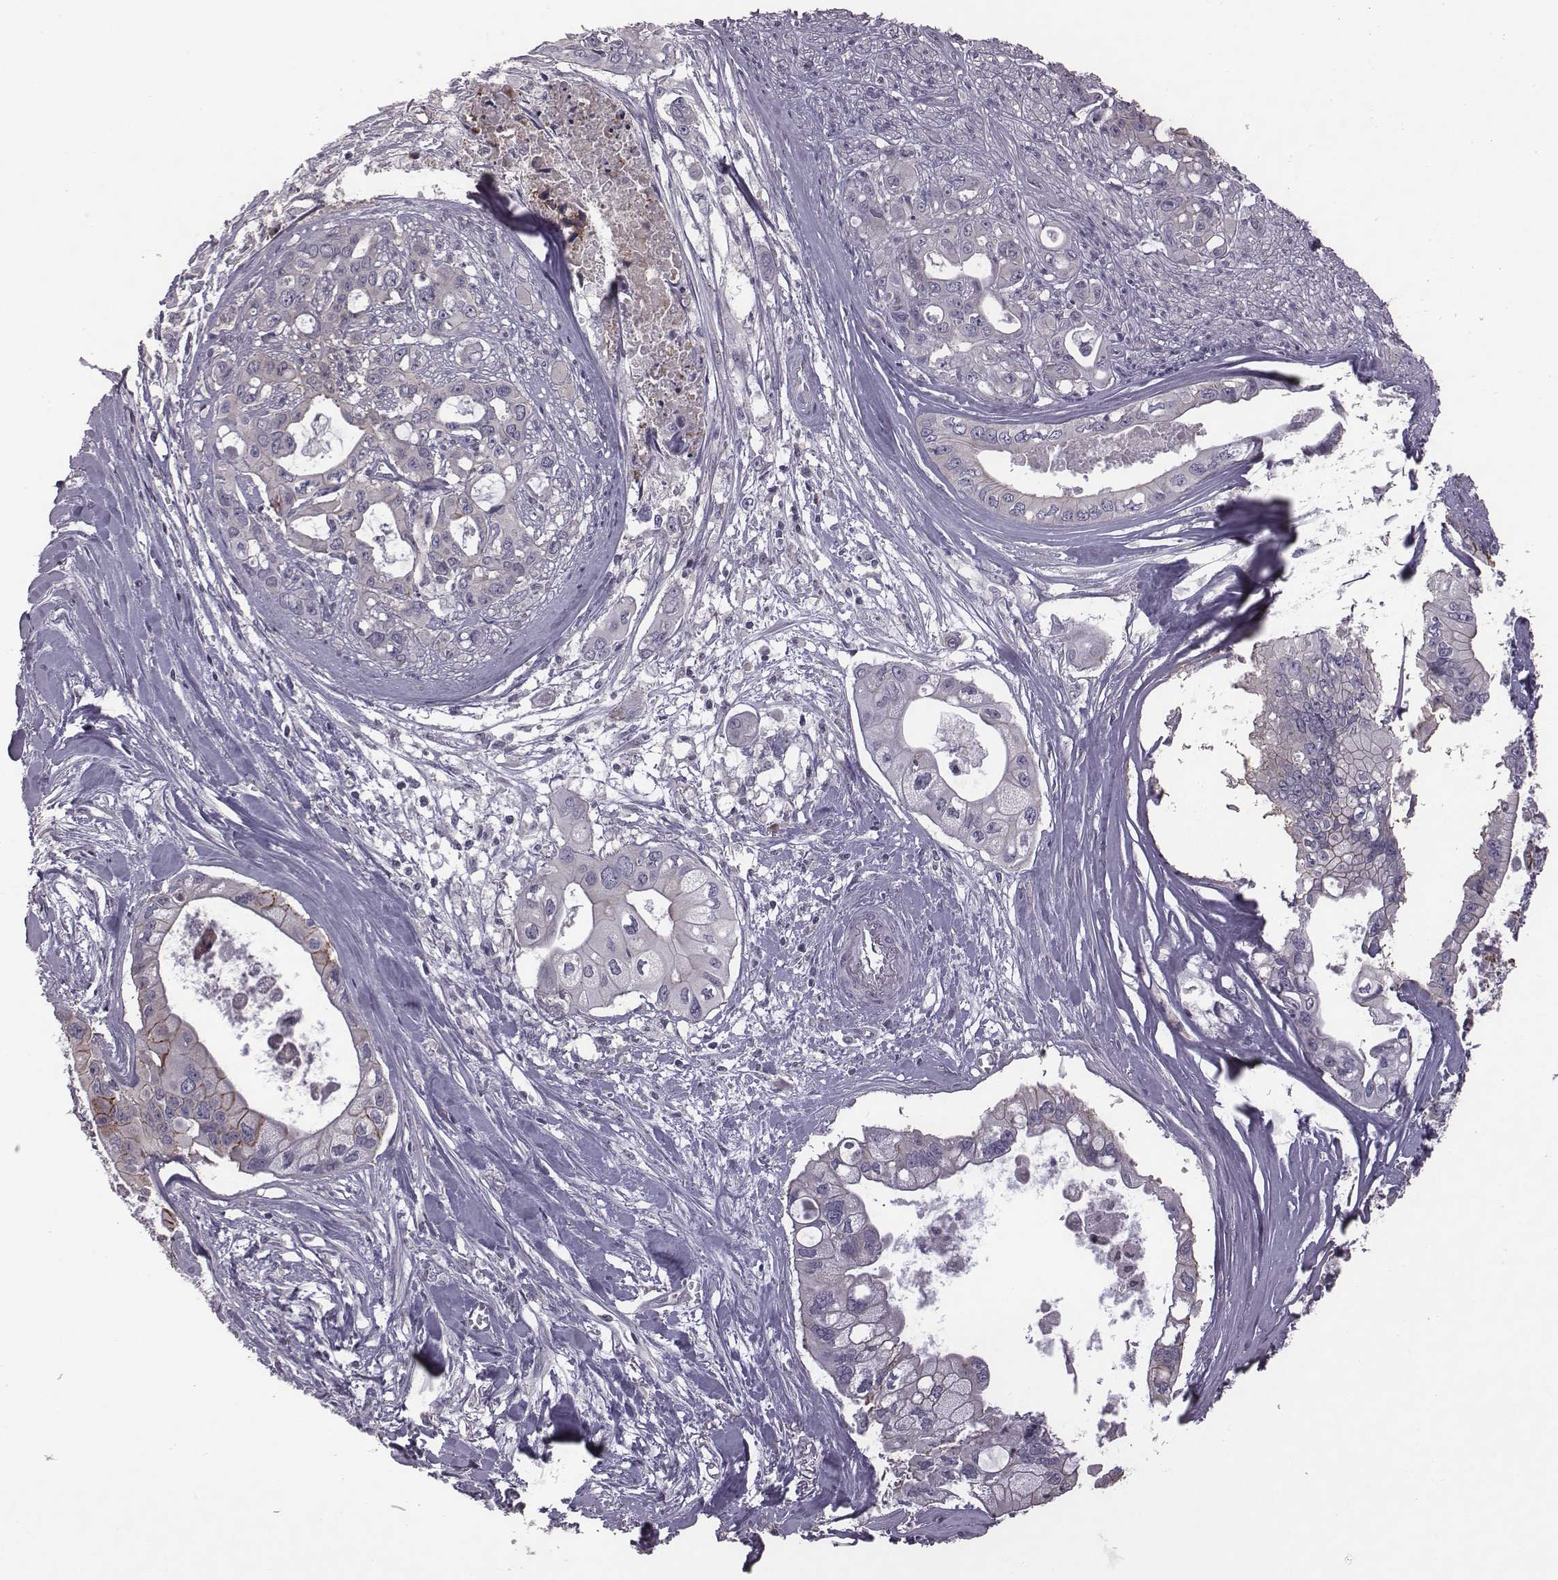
{"staining": {"intensity": "moderate", "quantity": "<25%", "location": "cytoplasmic/membranous"}, "tissue": "pancreatic cancer", "cell_type": "Tumor cells", "image_type": "cancer", "snomed": [{"axis": "morphology", "description": "Adenocarcinoma, NOS"}, {"axis": "topography", "description": "Pancreas"}], "caption": "Pancreatic cancer (adenocarcinoma) stained for a protein demonstrates moderate cytoplasmic/membranous positivity in tumor cells.", "gene": "BICDL1", "patient": {"sex": "male", "age": 60}}